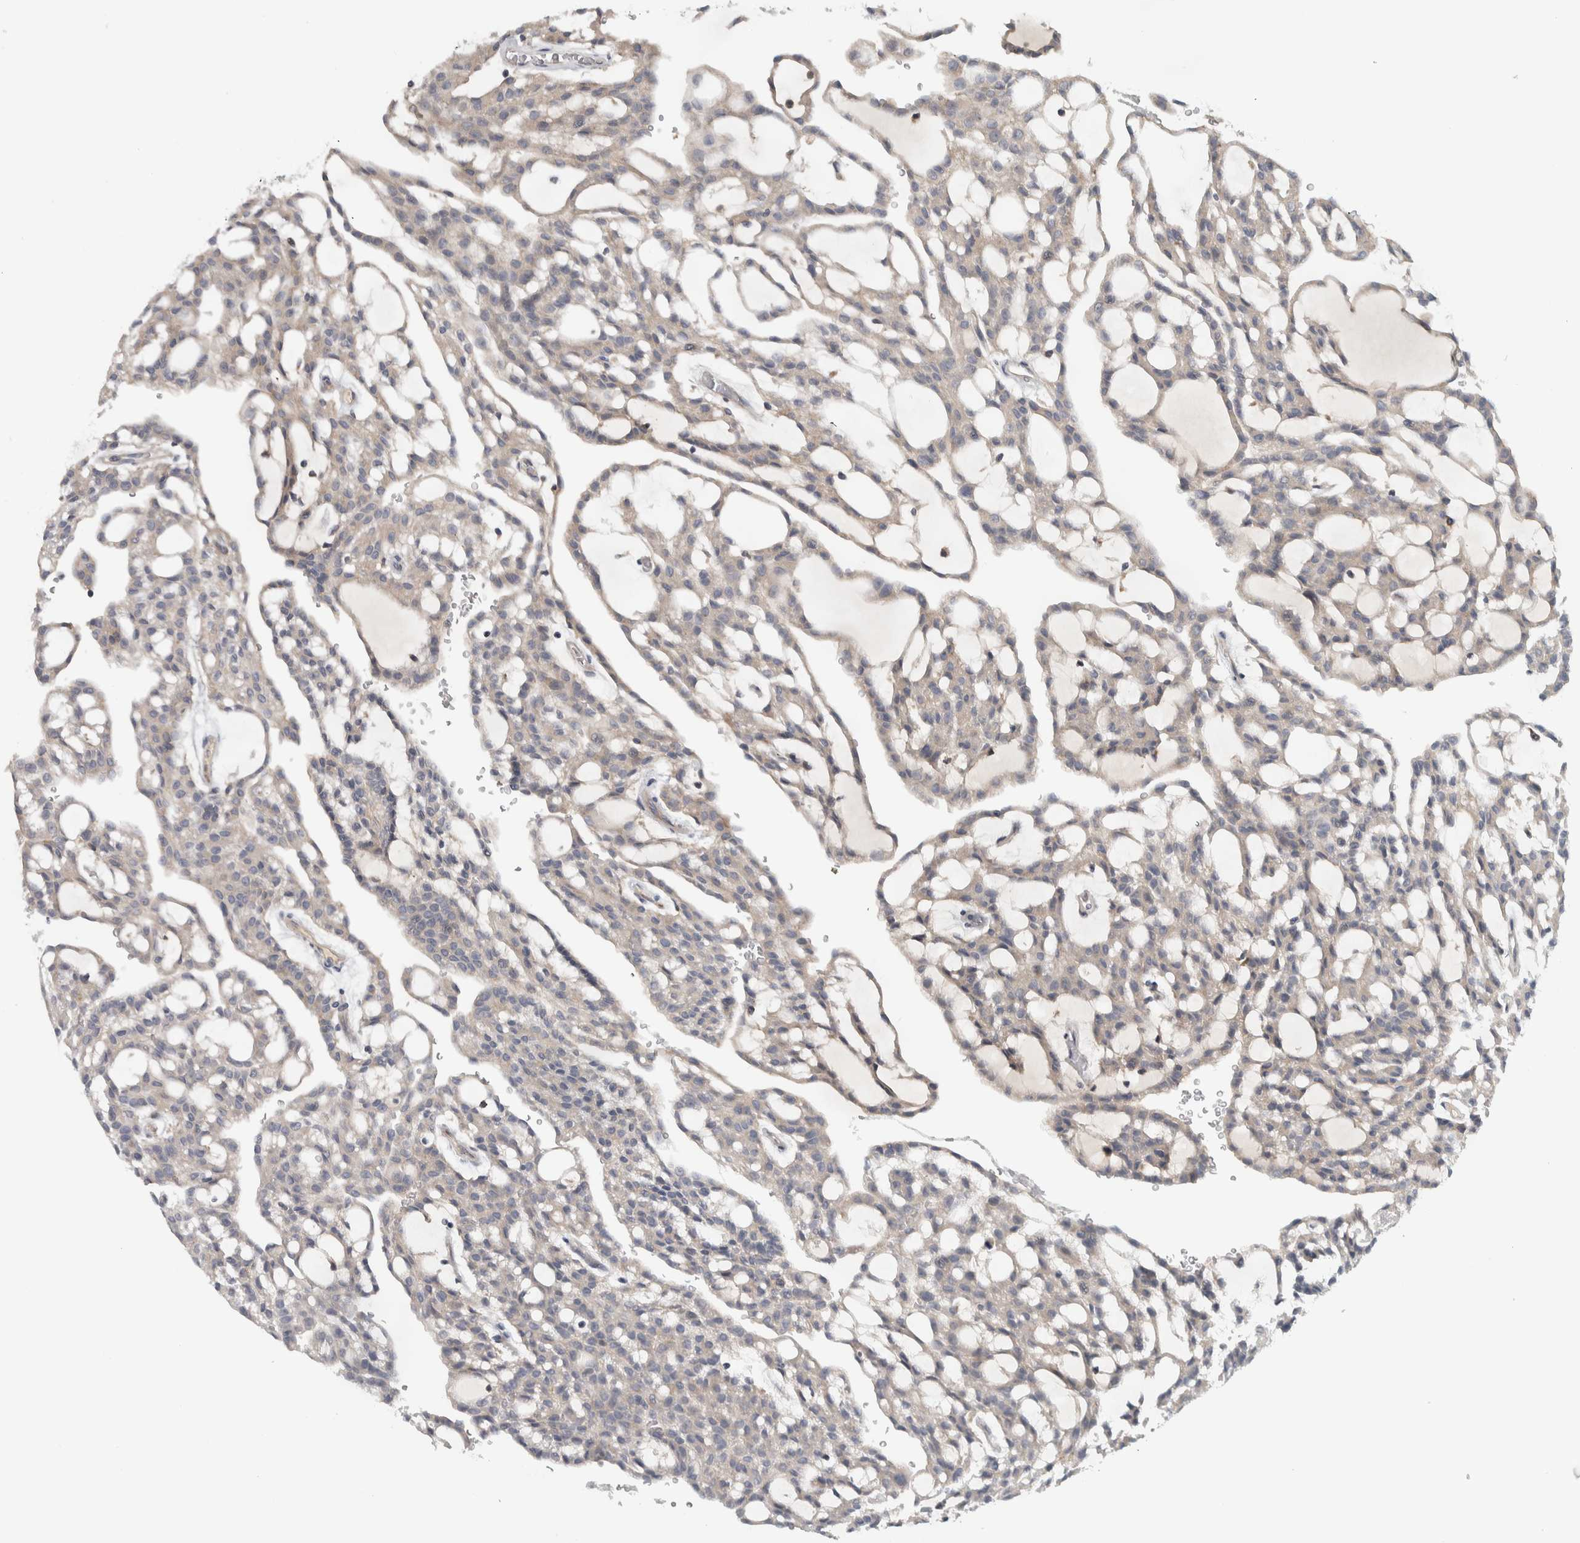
{"staining": {"intensity": "negative", "quantity": "none", "location": "none"}, "tissue": "renal cancer", "cell_type": "Tumor cells", "image_type": "cancer", "snomed": [{"axis": "morphology", "description": "Adenocarcinoma, NOS"}, {"axis": "topography", "description": "Kidney"}], "caption": "Tumor cells are negative for protein expression in human adenocarcinoma (renal).", "gene": "ADPRM", "patient": {"sex": "male", "age": 63}}